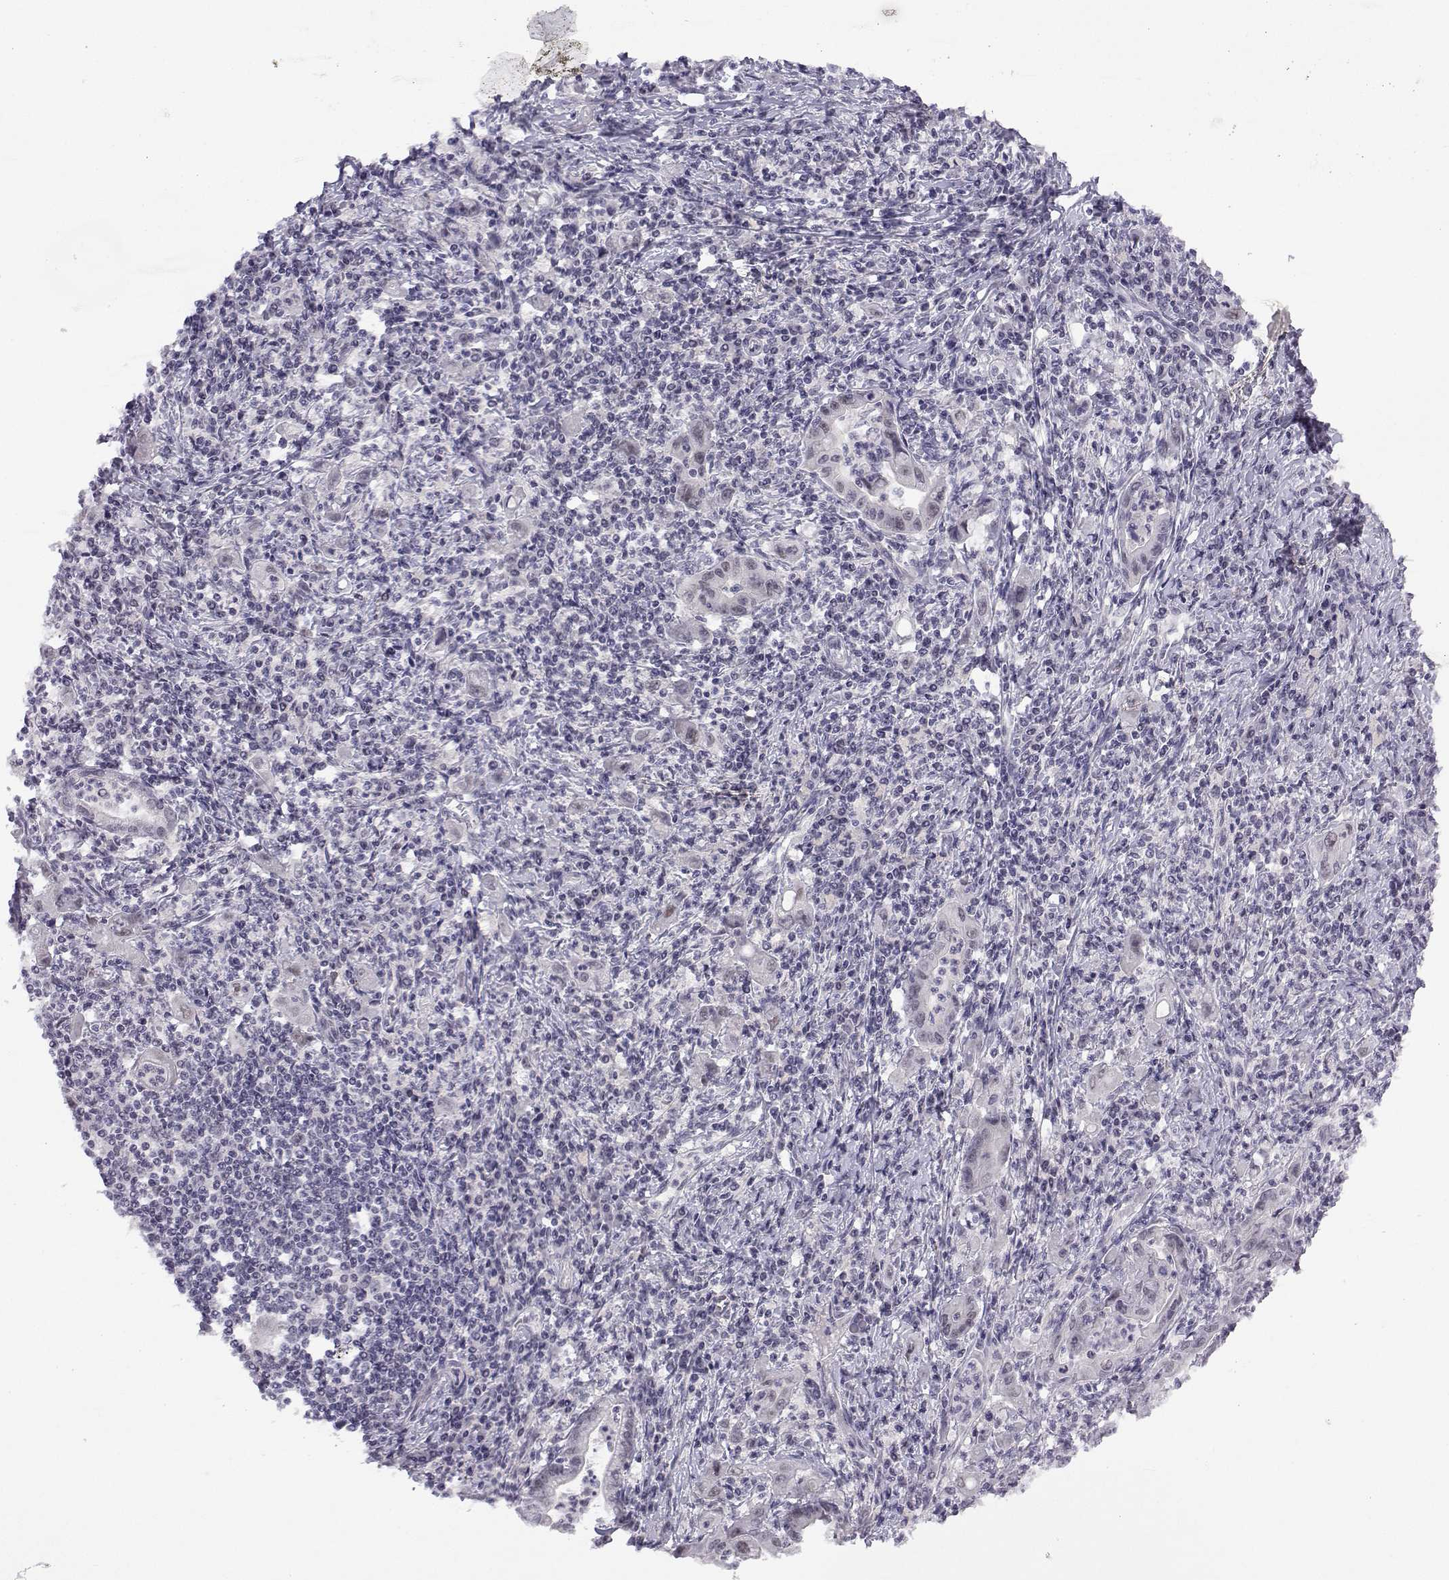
{"staining": {"intensity": "negative", "quantity": "none", "location": "none"}, "tissue": "stomach cancer", "cell_type": "Tumor cells", "image_type": "cancer", "snomed": [{"axis": "morphology", "description": "Adenocarcinoma, NOS"}, {"axis": "topography", "description": "Stomach, upper"}], "caption": "Immunohistochemical staining of human adenocarcinoma (stomach) demonstrates no significant staining in tumor cells. (DAB (3,3'-diaminobenzidine) immunohistochemistry, high magnification).", "gene": "MED26", "patient": {"sex": "female", "age": 79}}